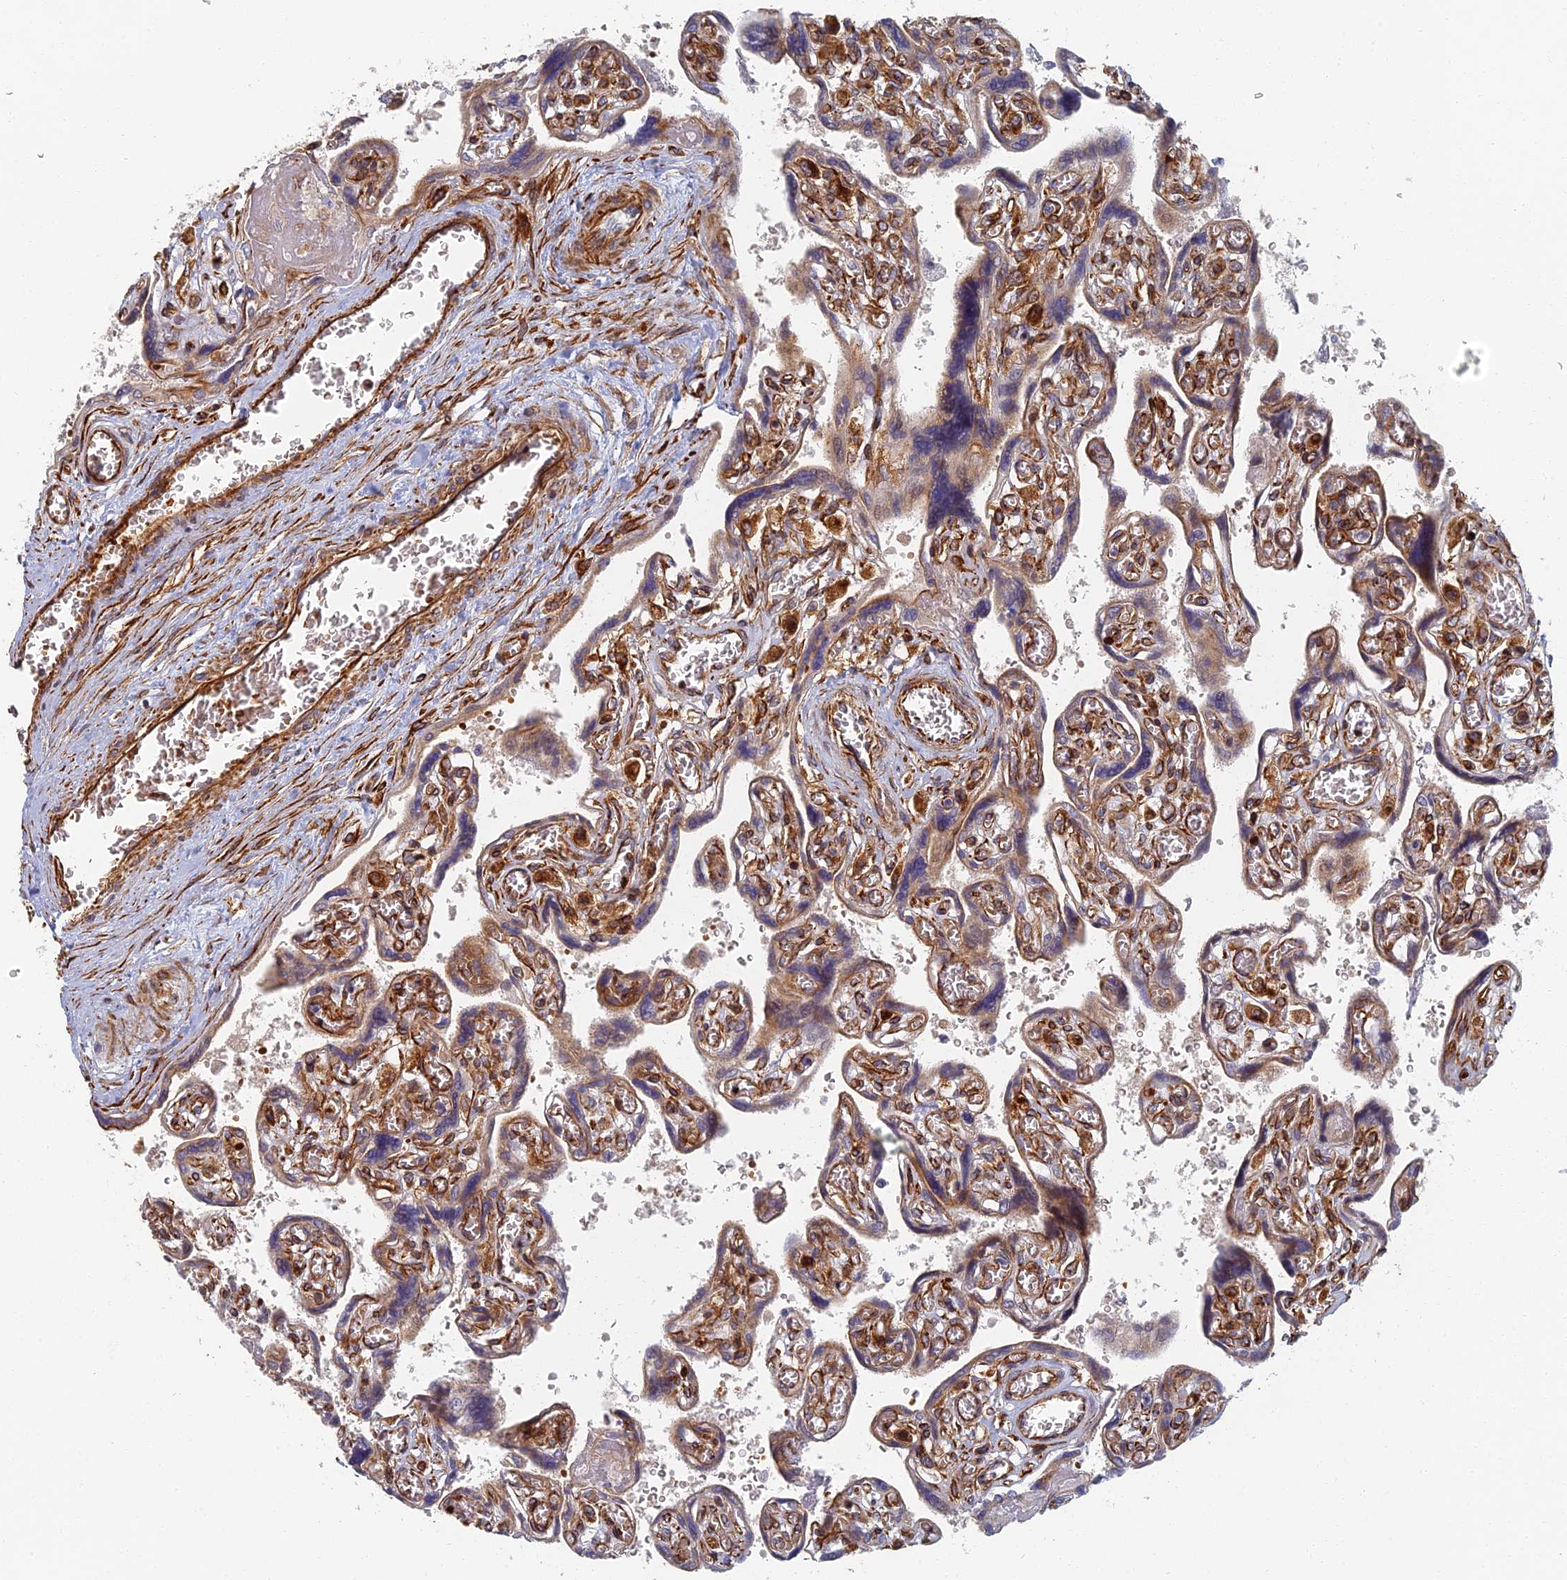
{"staining": {"intensity": "moderate", "quantity": "25%-75%", "location": "cytoplasmic/membranous"}, "tissue": "placenta", "cell_type": "Trophoblastic cells", "image_type": "normal", "snomed": [{"axis": "morphology", "description": "Normal tissue, NOS"}, {"axis": "topography", "description": "Placenta"}], "caption": "The histopathology image exhibits staining of unremarkable placenta, revealing moderate cytoplasmic/membranous protein positivity (brown color) within trophoblastic cells. The staining is performed using DAB brown chromogen to label protein expression. The nuclei are counter-stained blue using hematoxylin.", "gene": "ABCB10", "patient": {"sex": "female", "age": 39}}